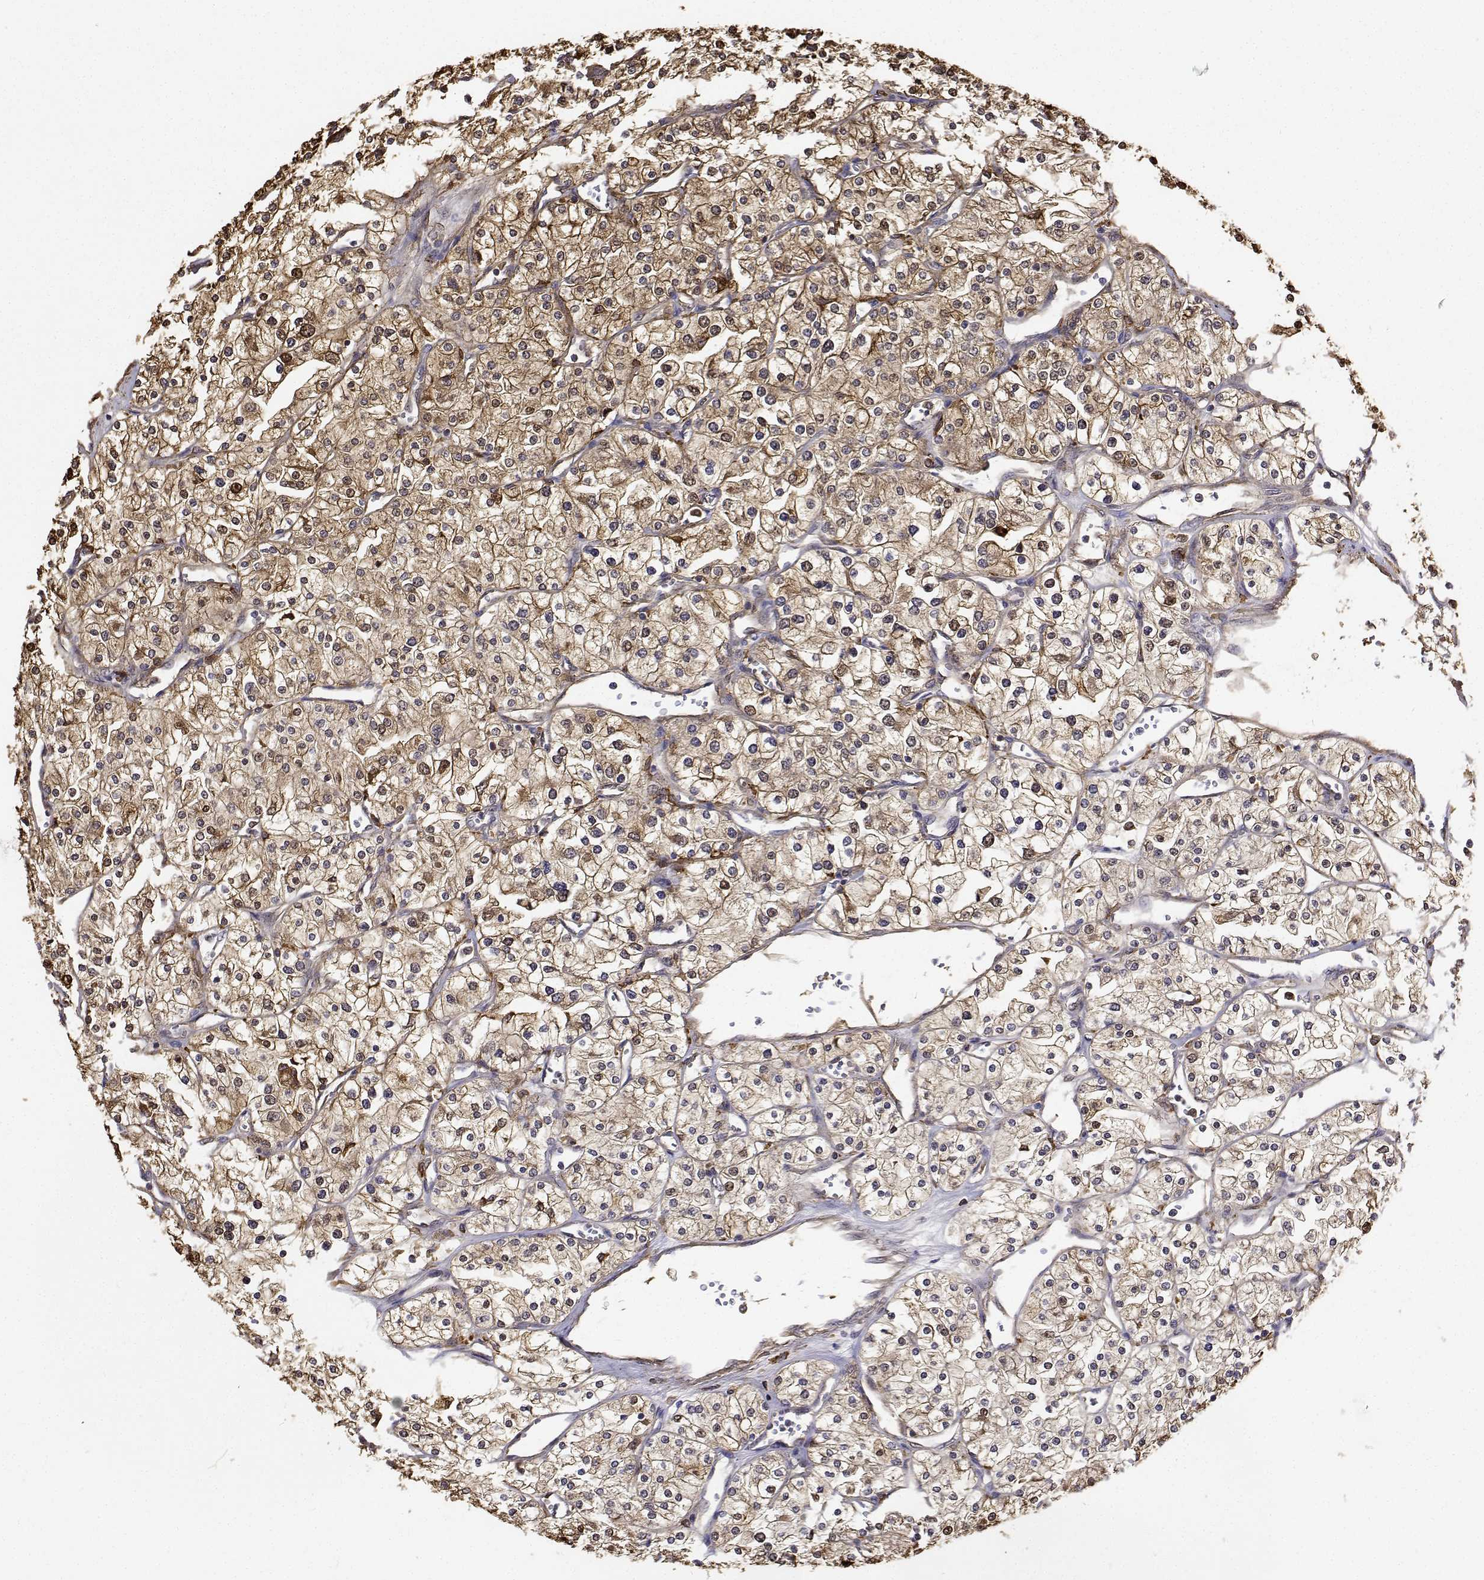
{"staining": {"intensity": "moderate", "quantity": ">75%", "location": "cytoplasmic/membranous,nuclear"}, "tissue": "renal cancer", "cell_type": "Tumor cells", "image_type": "cancer", "snomed": [{"axis": "morphology", "description": "Adenocarcinoma, NOS"}, {"axis": "topography", "description": "Kidney"}], "caption": "A micrograph showing moderate cytoplasmic/membranous and nuclear positivity in about >75% of tumor cells in renal adenocarcinoma, as visualized by brown immunohistochemical staining.", "gene": "PCID2", "patient": {"sex": "male", "age": 80}}